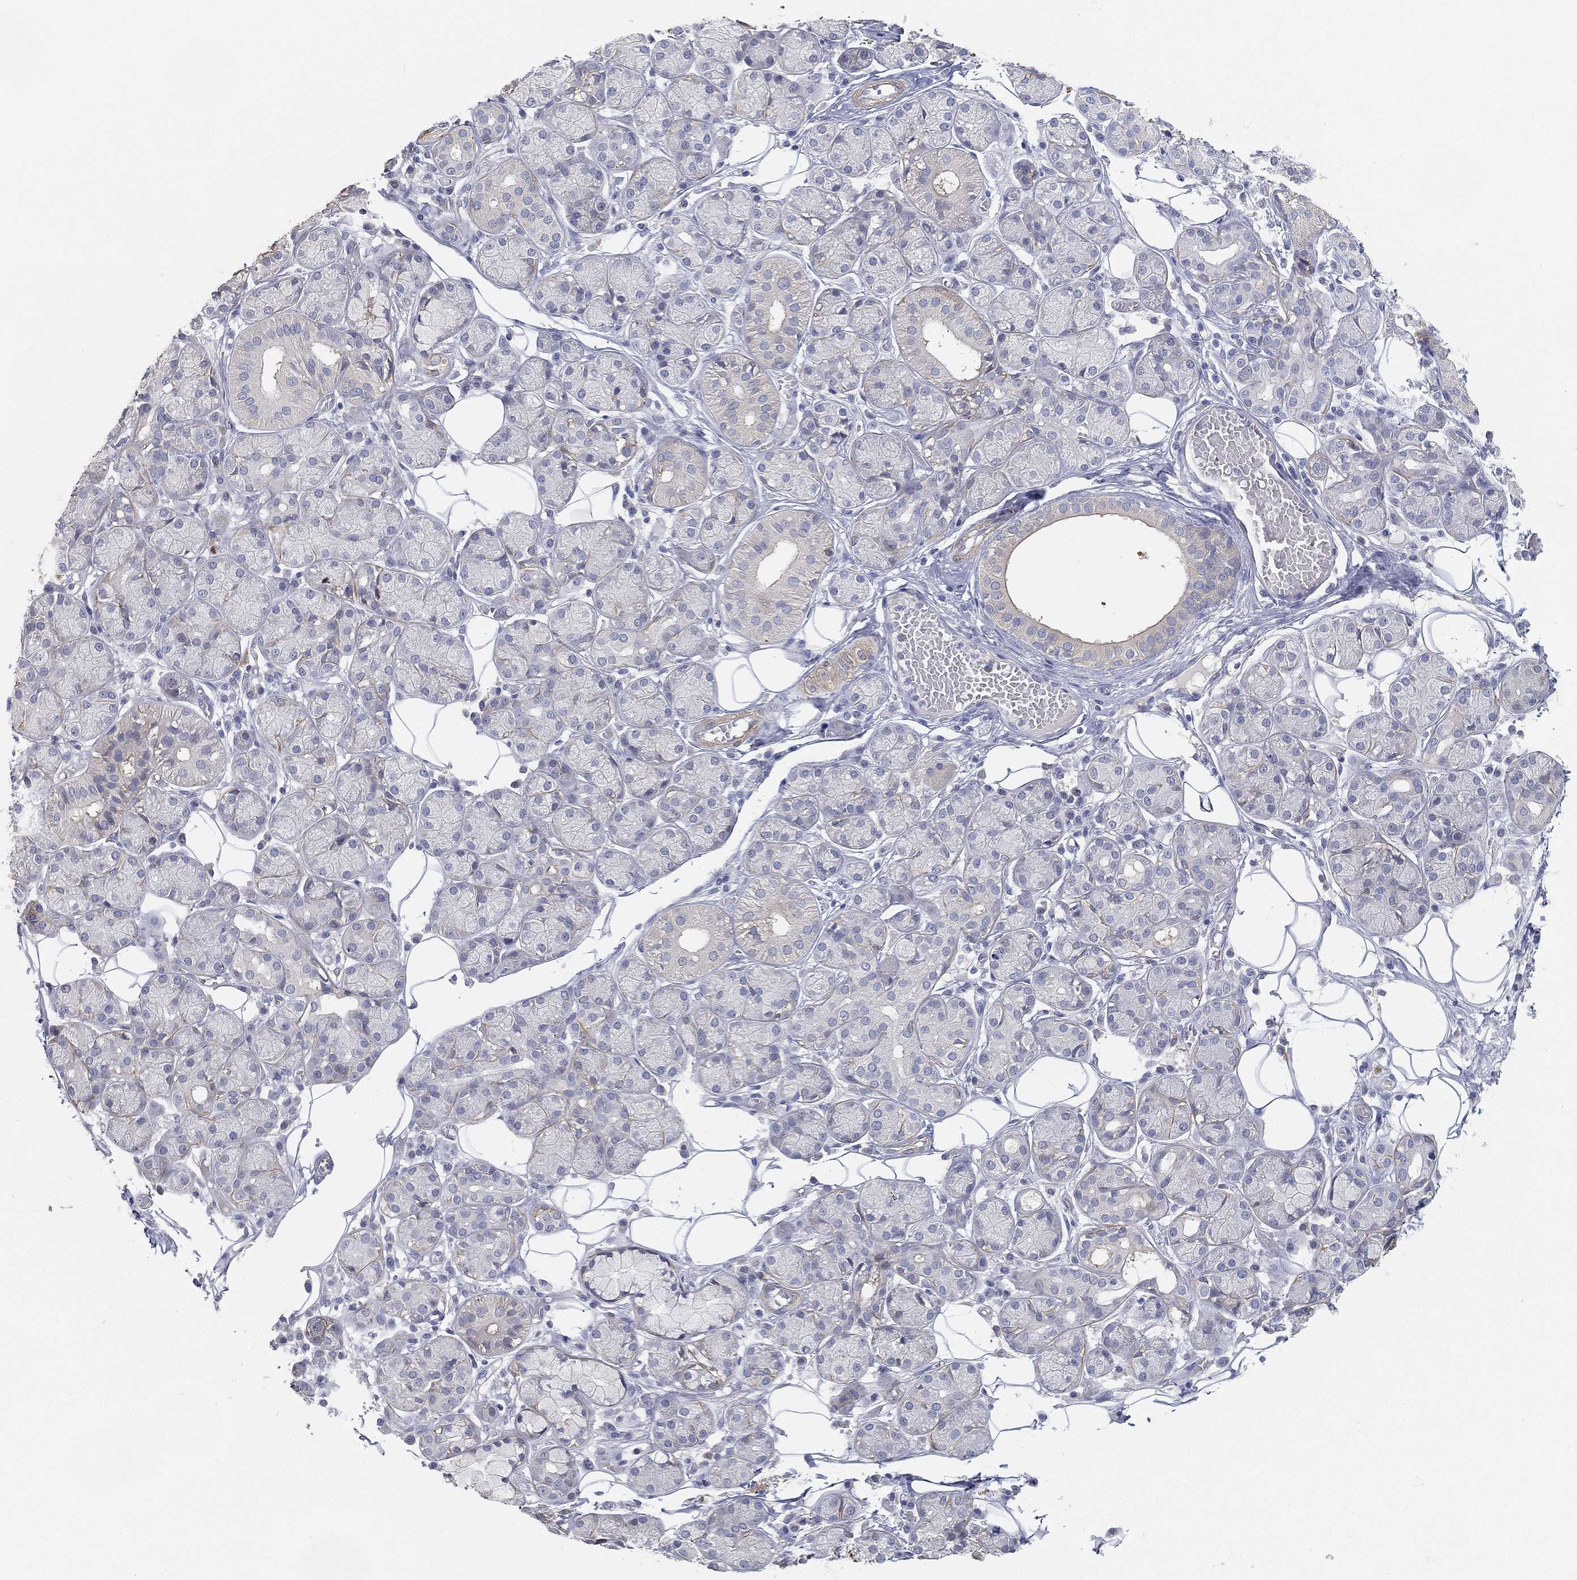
{"staining": {"intensity": "weak", "quantity": "<25%", "location": "cytoplasmic/membranous"}, "tissue": "salivary gland", "cell_type": "Glandular cells", "image_type": "normal", "snomed": [{"axis": "morphology", "description": "Normal tissue, NOS"}, {"axis": "topography", "description": "Salivary gland"}, {"axis": "topography", "description": "Peripheral nerve tissue"}], "caption": "Photomicrograph shows no significant protein staining in glandular cells of unremarkable salivary gland.", "gene": "GPR61", "patient": {"sex": "male", "age": 71}}